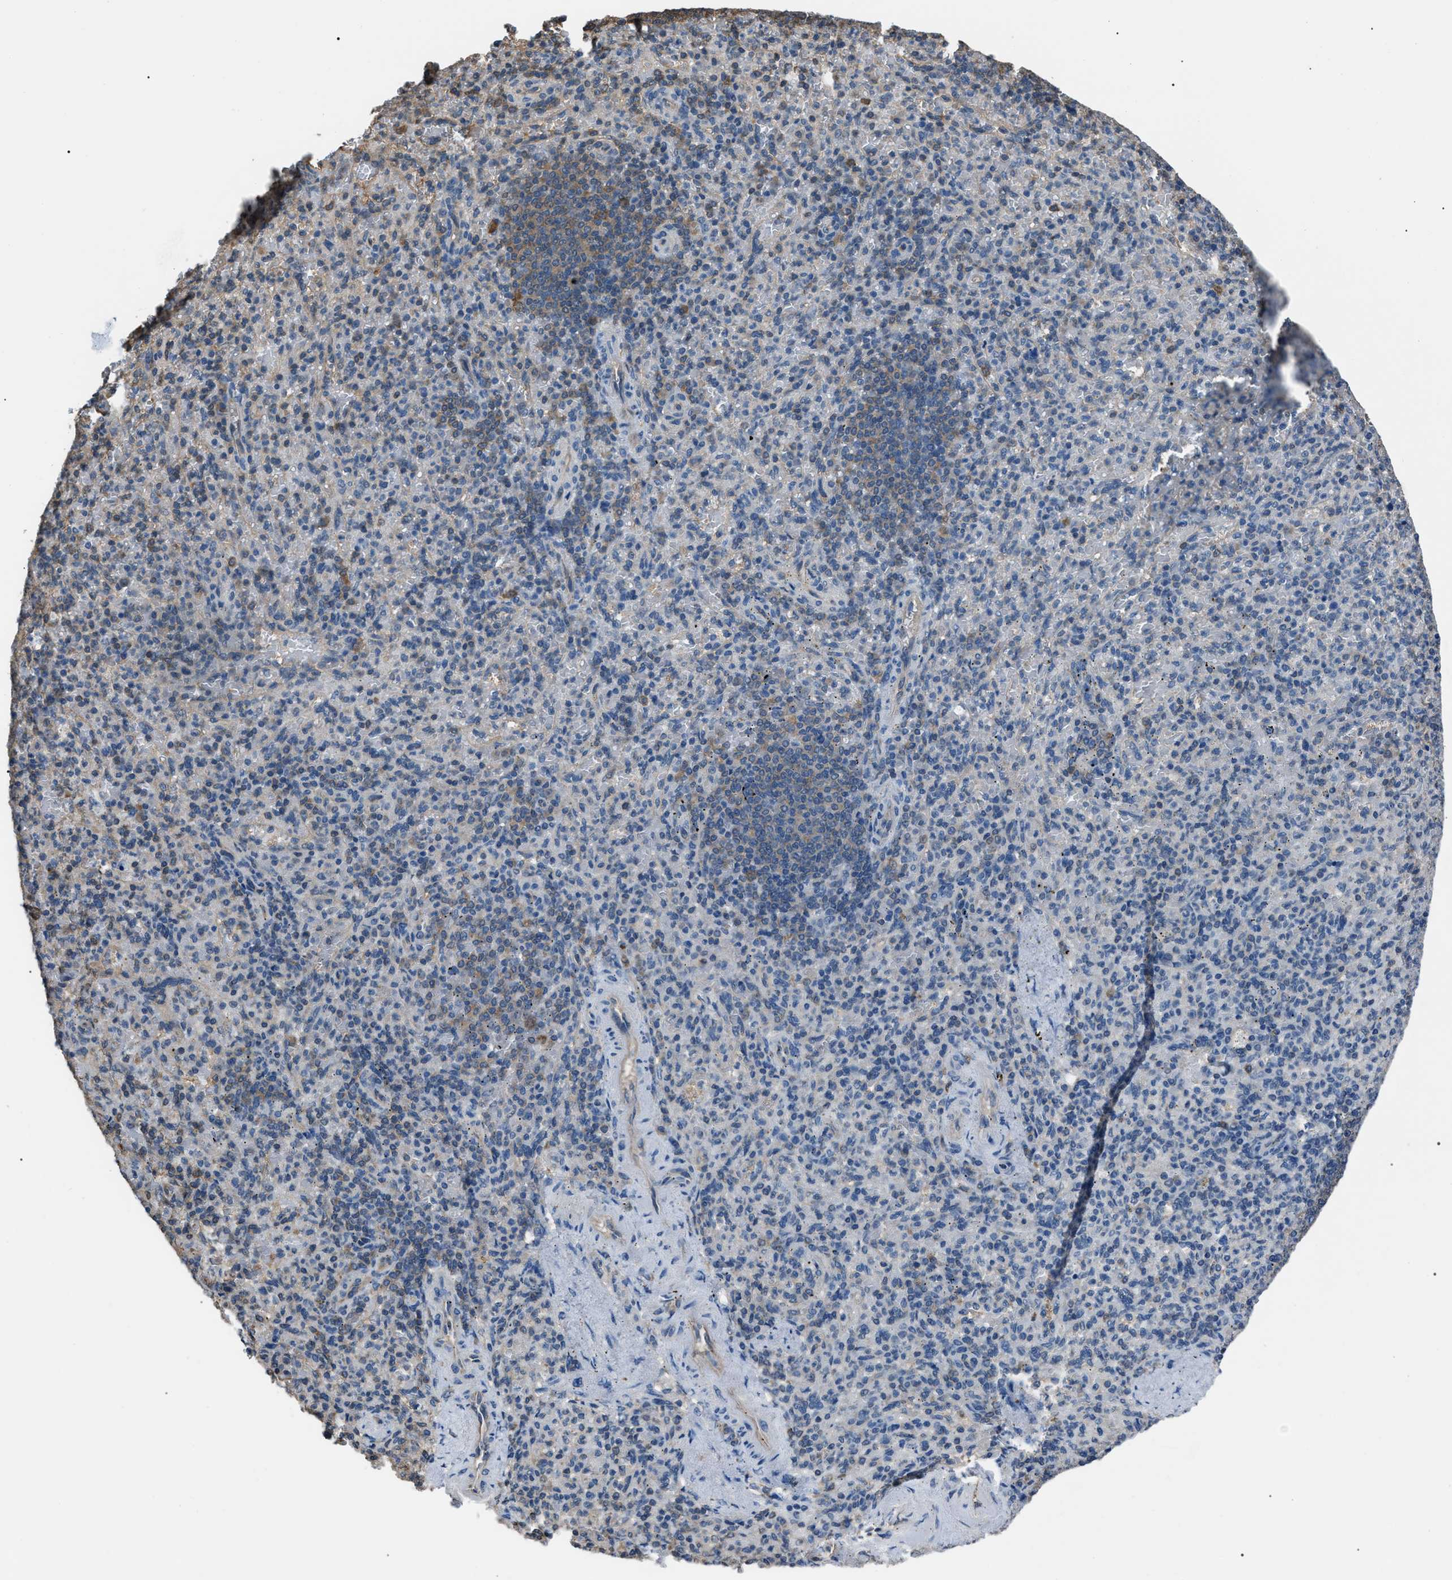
{"staining": {"intensity": "weak", "quantity": "<25%", "location": "cytoplasmic/membranous"}, "tissue": "spleen", "cell_type": "Cells in red pulp", "image_type": "normal", "snomed": [{"axis": "morphology", "description": "Normal tissue, NOS"}, {"axis": "topography", "description": "Spleen"}], "caption": "An immunohistochemistry (IHC) photomicrograph of benign spleen is shown. There is no staining in cells in red pulp of spleen.", "gene": "PDCD5", "patient": {"sex": "female", "age": 74}}